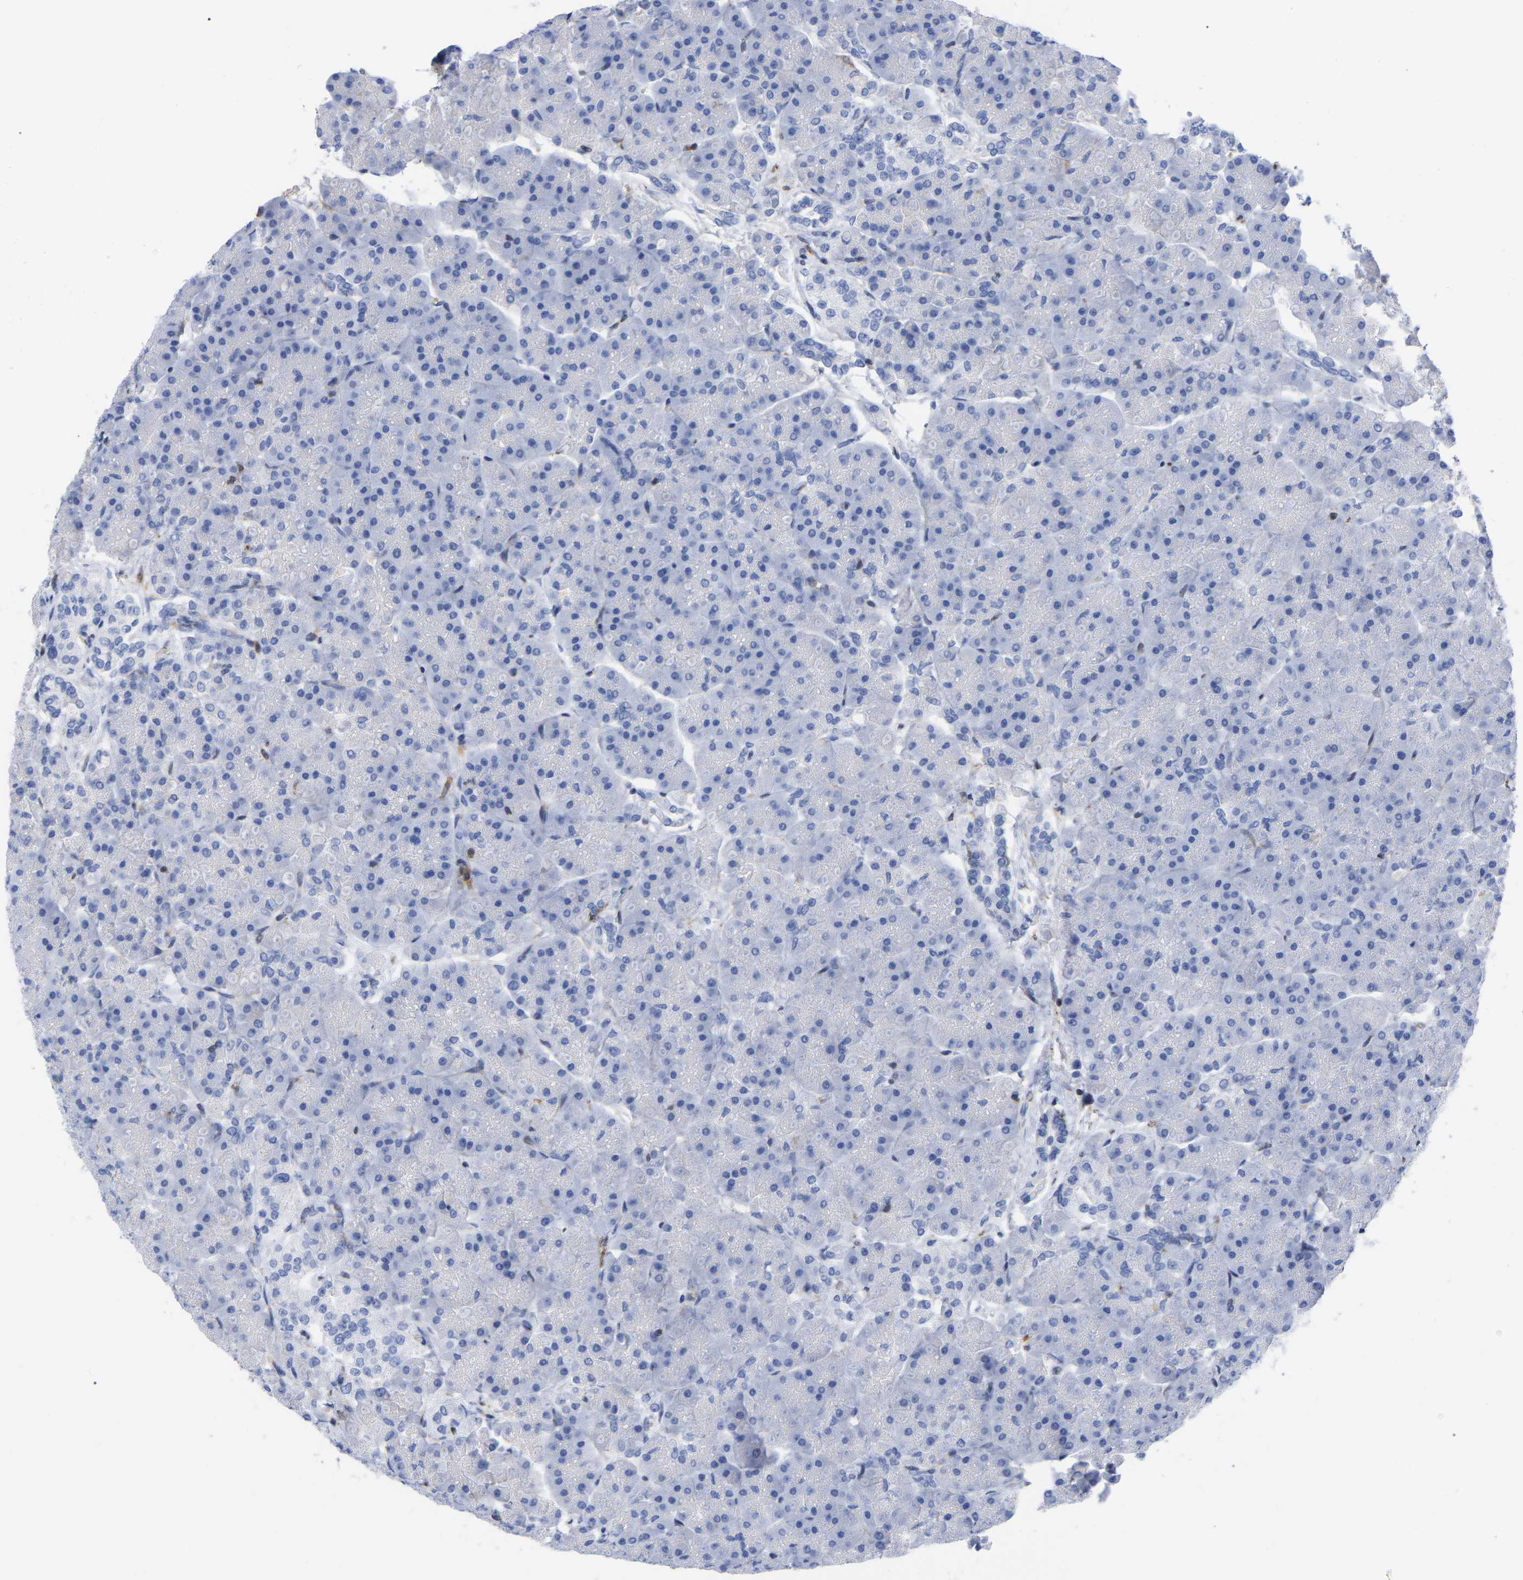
{"staining": {"intensity": "negative", "quantity": "none", "location": "none"}, "tissue": "pancreas", "cell_type": "Exocrine glandular cells", "image_type": "normal", "snomed": [{"axis": "morphology", "description": "Normal tissue, NOS"}, {"axis": "topography", "description": "Pancreas"}], "caption": "Immunohistochemistry (IHC) photomicrograph of benign pancreas stained for a protein (brown), which exhibits no staining in exocrine glandular cells.", "gene": "GIMAP4", "patient": {"sex": "female", "age": 70}}